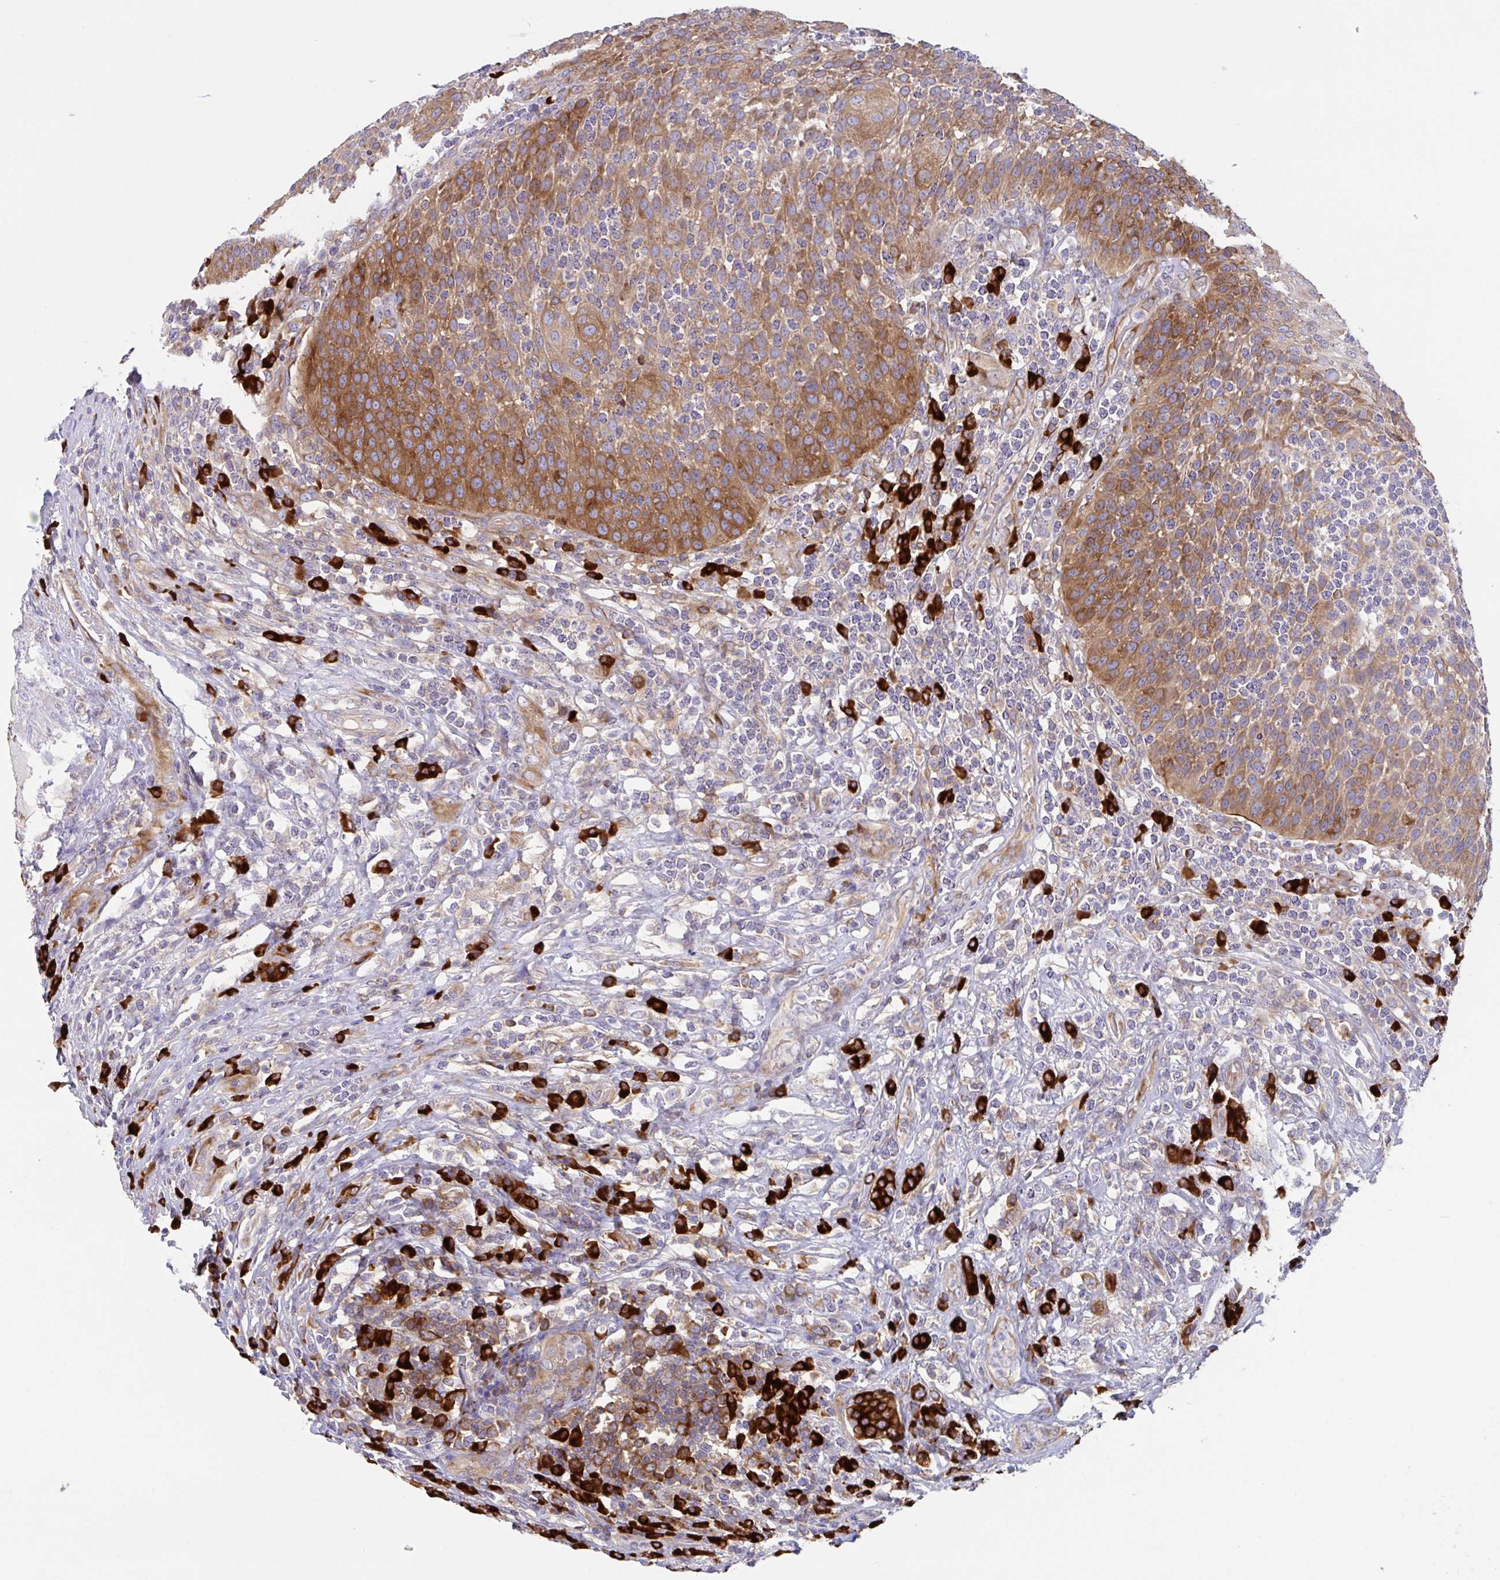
{"staining": {"intensity": "strong", "quantity": "25%-75%", "location": "cytoplasmic/membranous"}, "tissue": "urothelial cancer", "cell_type": "Tumor cells", "image_type": "cancer", "snomed": [{"axis": "morphology", "description": "Urothelial carcinoma, High grade"}, {"axis": "topography", "description": "Urinary bladder"}], "caption": "IHC (DAB (3,3'-diaminobenzidine)) staining of urothelial cancer reveals strong cytoplasmic/membranous protein positivity in about 25%-75% of tumor cells. (Stains: DAB (3,3'-diaminobenzidine) in brown, nuclei in blue, Microscopy: brightfield microscopy at high magnification).", "gene": "YARS2", "patient": {"sex": "female", "age": 70}}